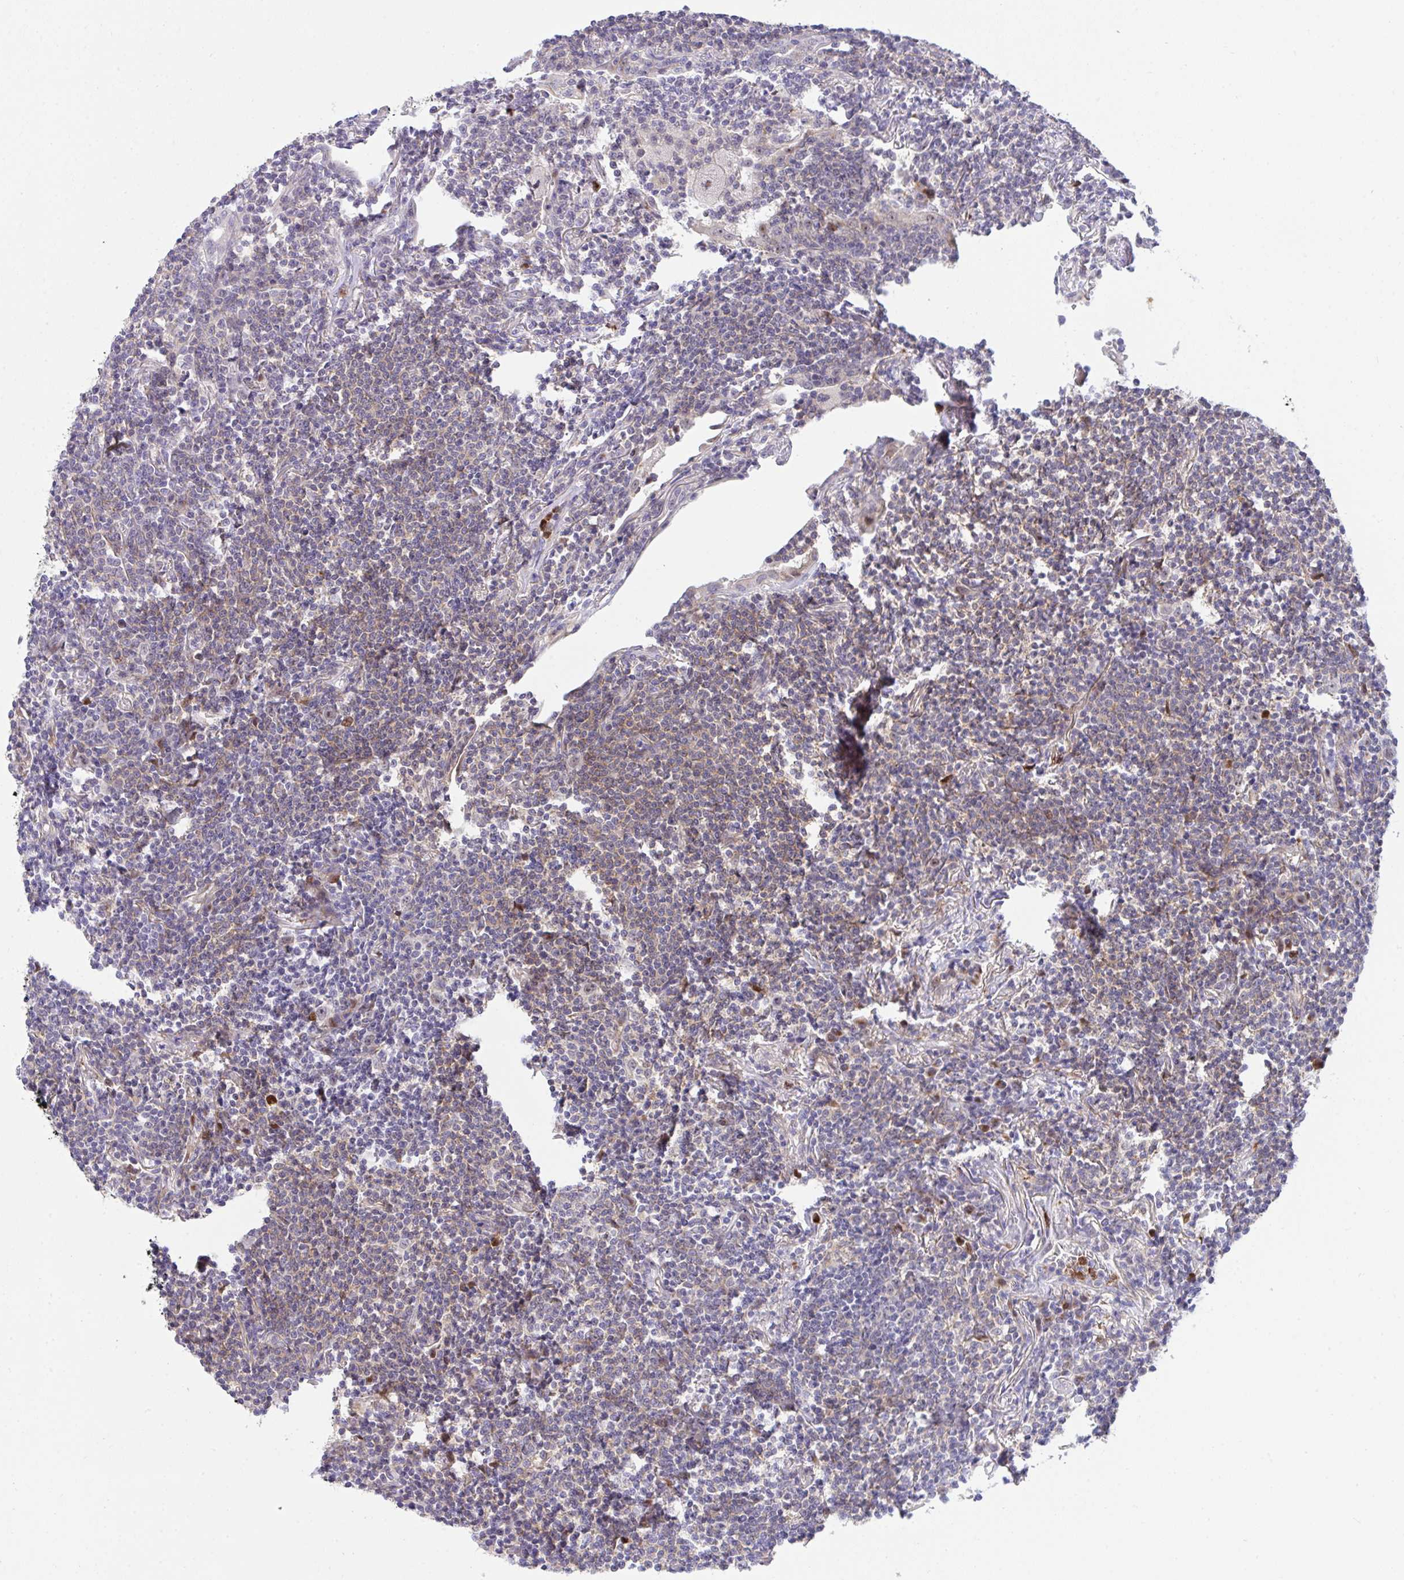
{"staining": {"intensity": "weak", "quantity": "25%-75%", "location": "cytoplasmic/membranous"}, "tissue": "lymphoma", "cell_type": "Tumor cells", "image_type": "cancer", "snomed": [{"axis": "morphology", "description": "Malignant lymphoma, non-Hodgkin's type, Low grade"}, {"axis": "topography", "description": "Lung"}], "caption": "This image demonstrates IHC staining of low-grade malignant lymphoma, non-Hodgkin's type, with low weak cytoplasmic/membranous positivity in about 25%-75% of tumor cells.", "gene": "ZNF554", "patient": {"sex": "female", "age": 71}}